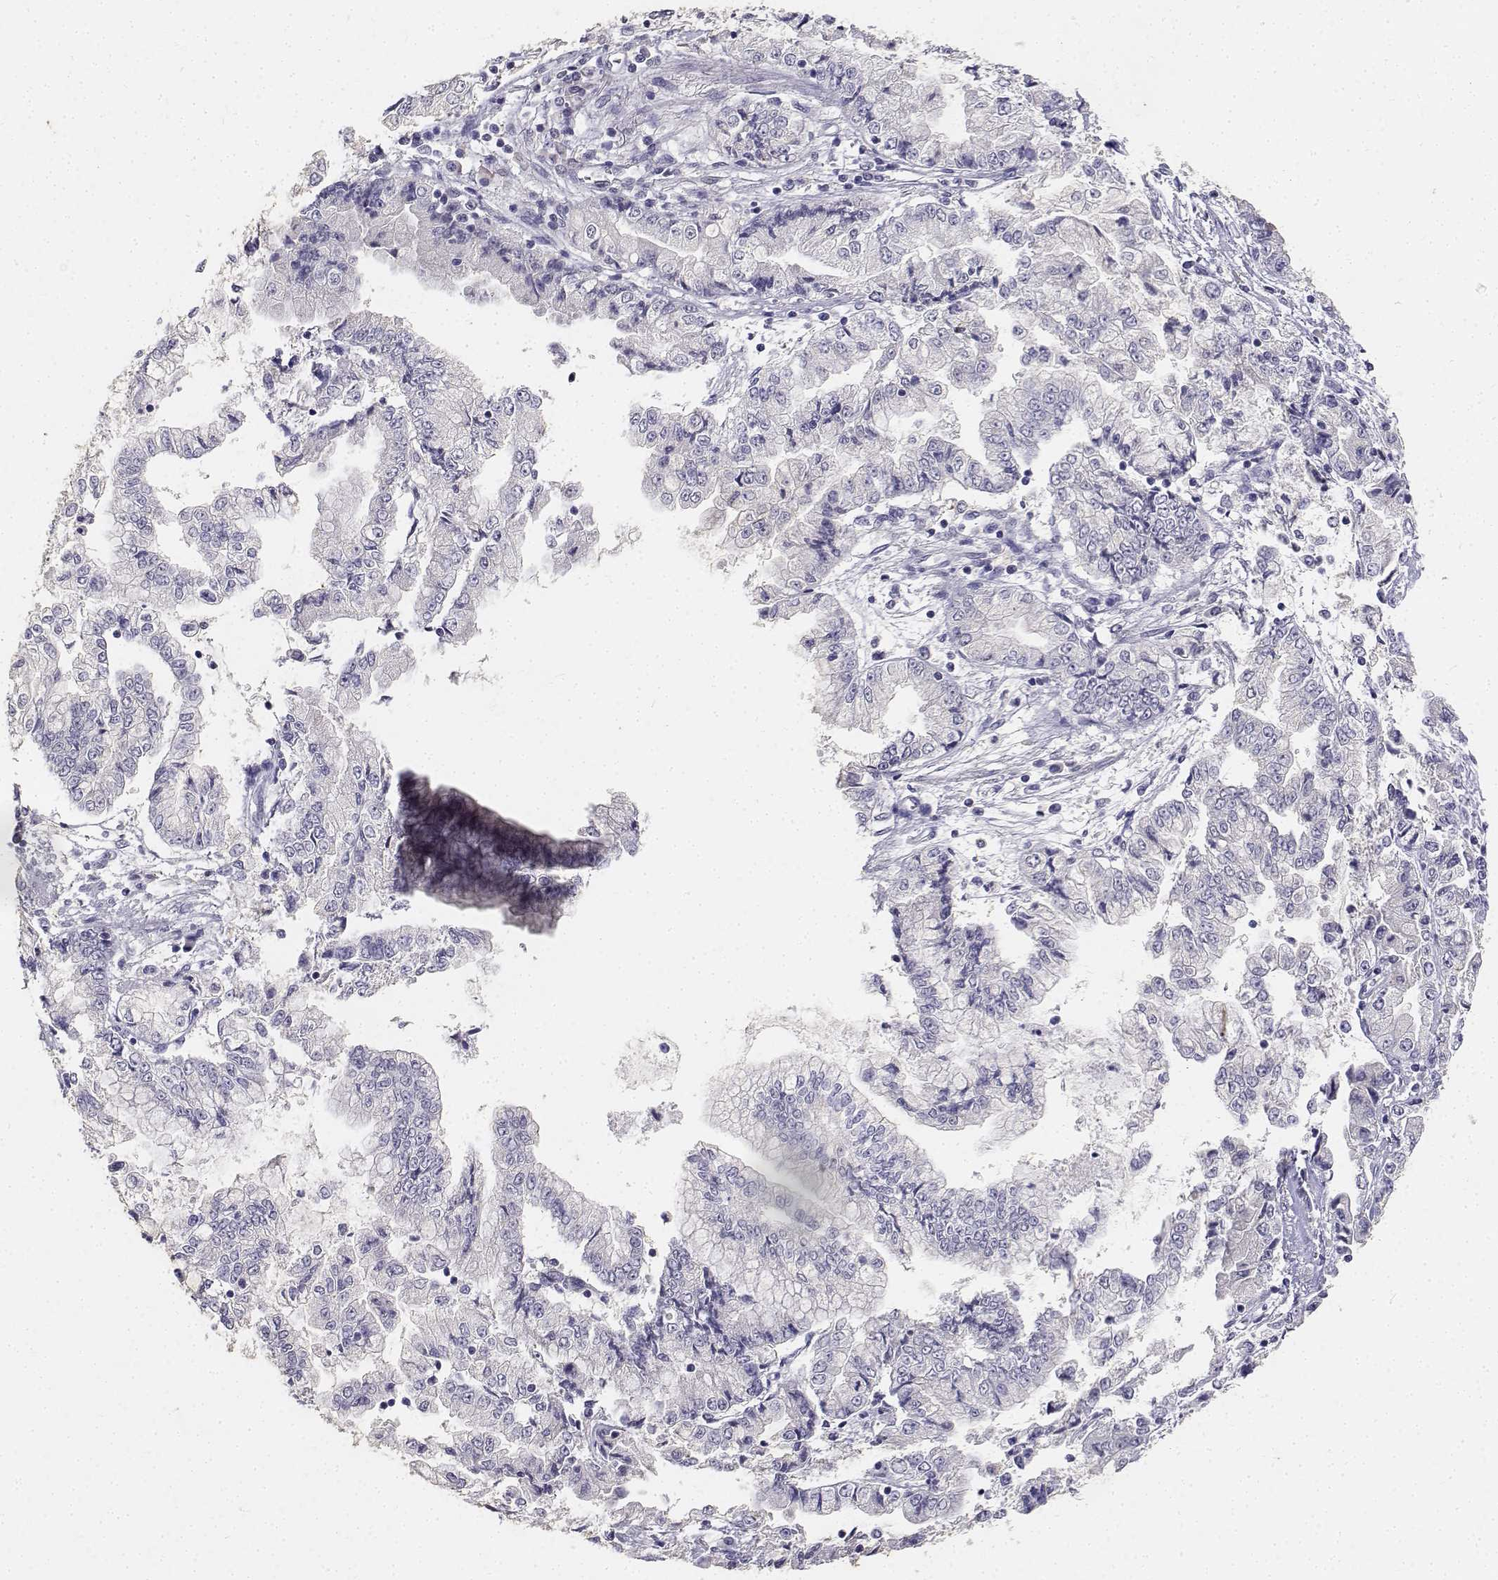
{"staining": {"intensity": "negative", "quantity": "none", "location": "none"}, "tissue": "stomach cancer", "cell_type": "Tumor cells", "image_type": "cancer", "snomed": [{"axis": "morphology", "description": "Adenocarcinoma, NOS"}, {"axis": "topography", "description": "Stomach, upper"}], "caption": "Micrograph shows no significant protein expression in tumor cells of adenocarcinoma (stomach). Brightfield microscopy of immunohistochemistry stained with DAB (brown) and hematoxylin (blue), captured at high magnification.", "gene": "PAEP", "patient": {"sex": "female", "age": 74}}